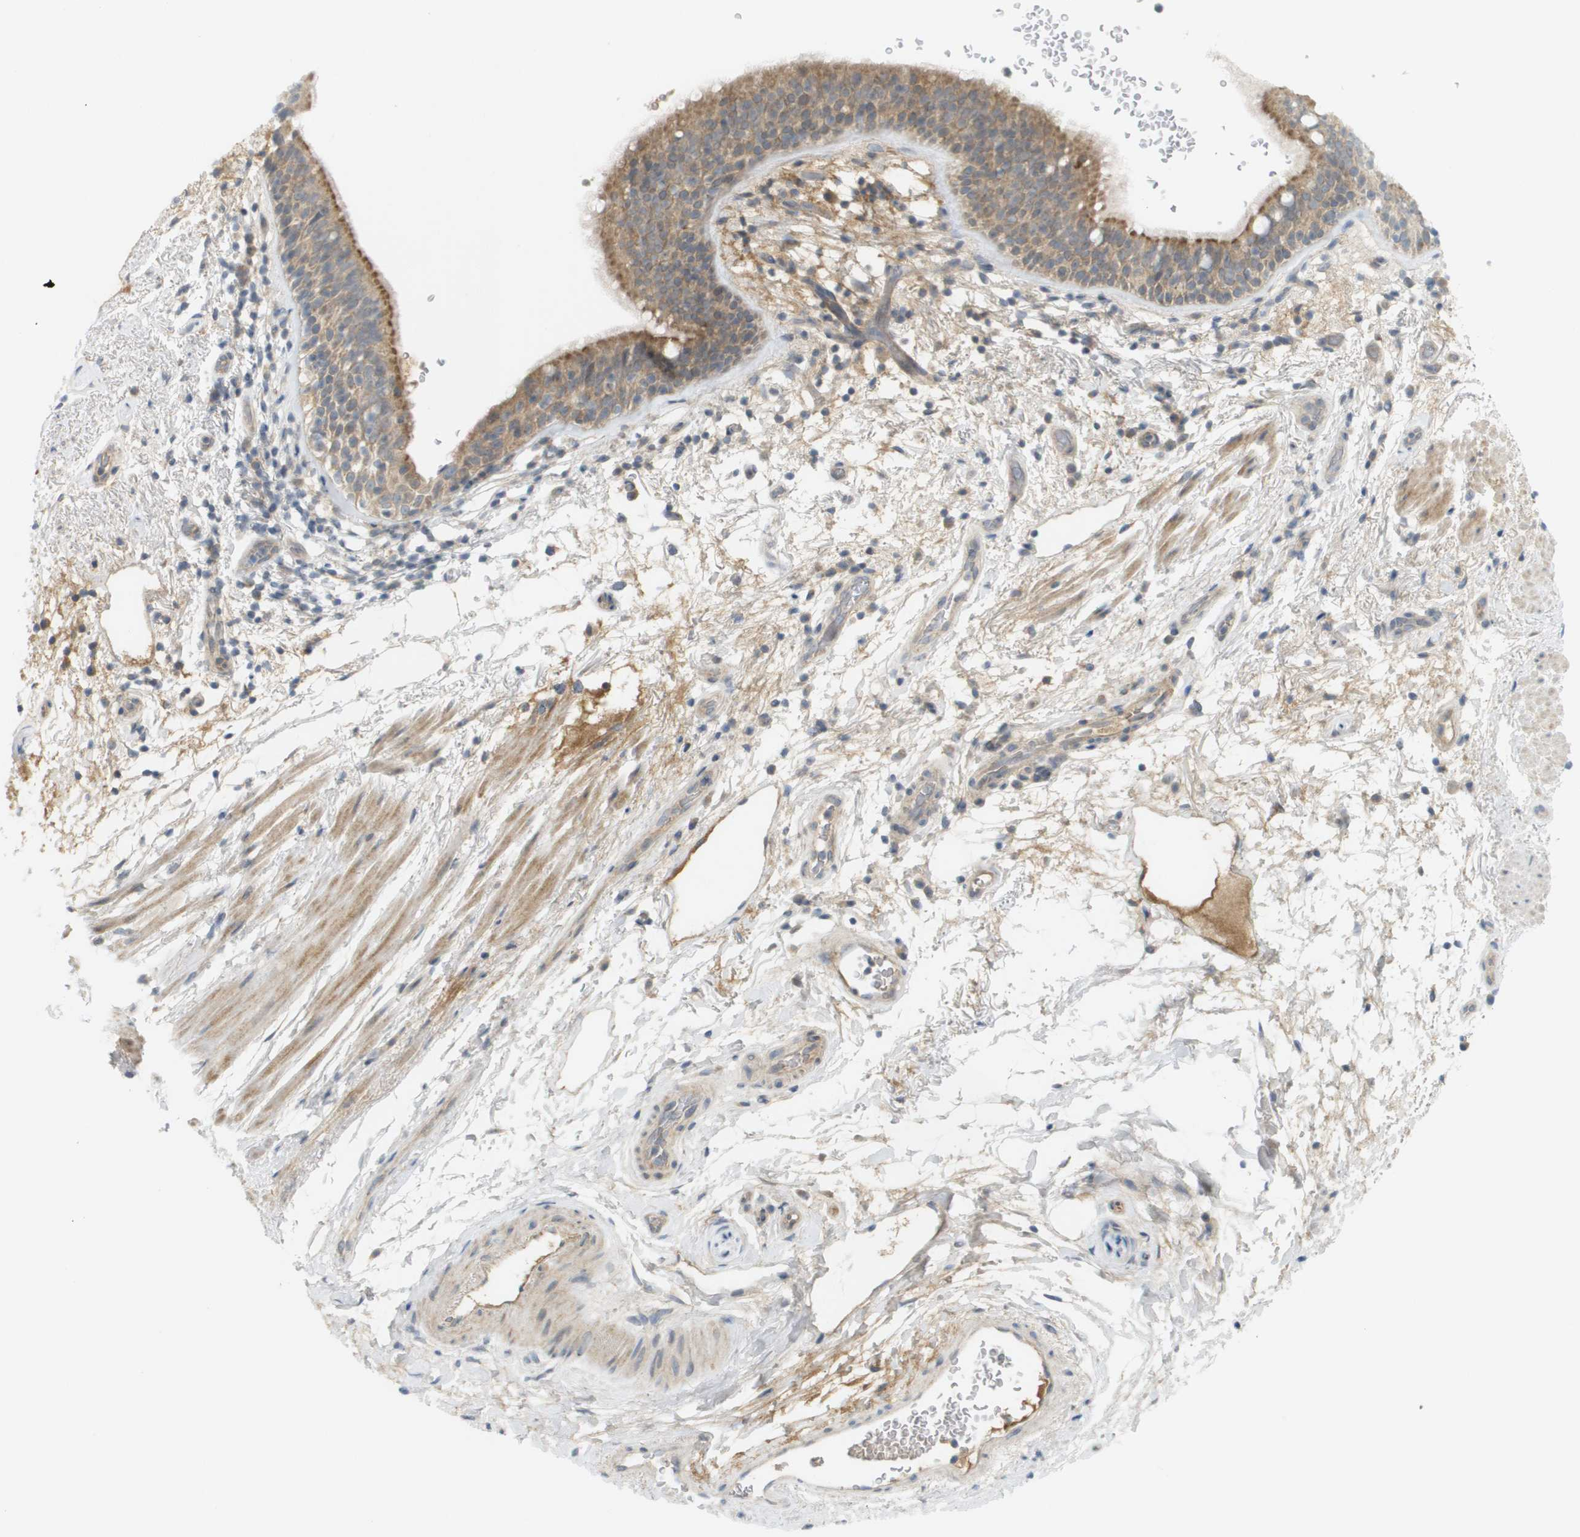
{"staining": {"intensity": "moderate", "quantity": ">75%", "location": "cytoplasmic/membranous"}, "tissue": "bronchus", "cell_type": "Respiratory epithelial cells", "image_type": "normal", "snomed": [{"axis": "morphology", "description": "Normal tissue, NOS"}, {"axis": "morphology", "description": "Inflammation, NOS"}, {"axis": "topography", "description": "Cartilage tissue"}, {"axis": "topography", "description": "Bronchus"}], "caption": "A photomicrograph of human bronchus stained for a protein displays moderate cytoplasmic/membranous brown staining in respiratory epithelial cells.", "gene": "PROC", "patient": {"sex": "male", "age": 77}}